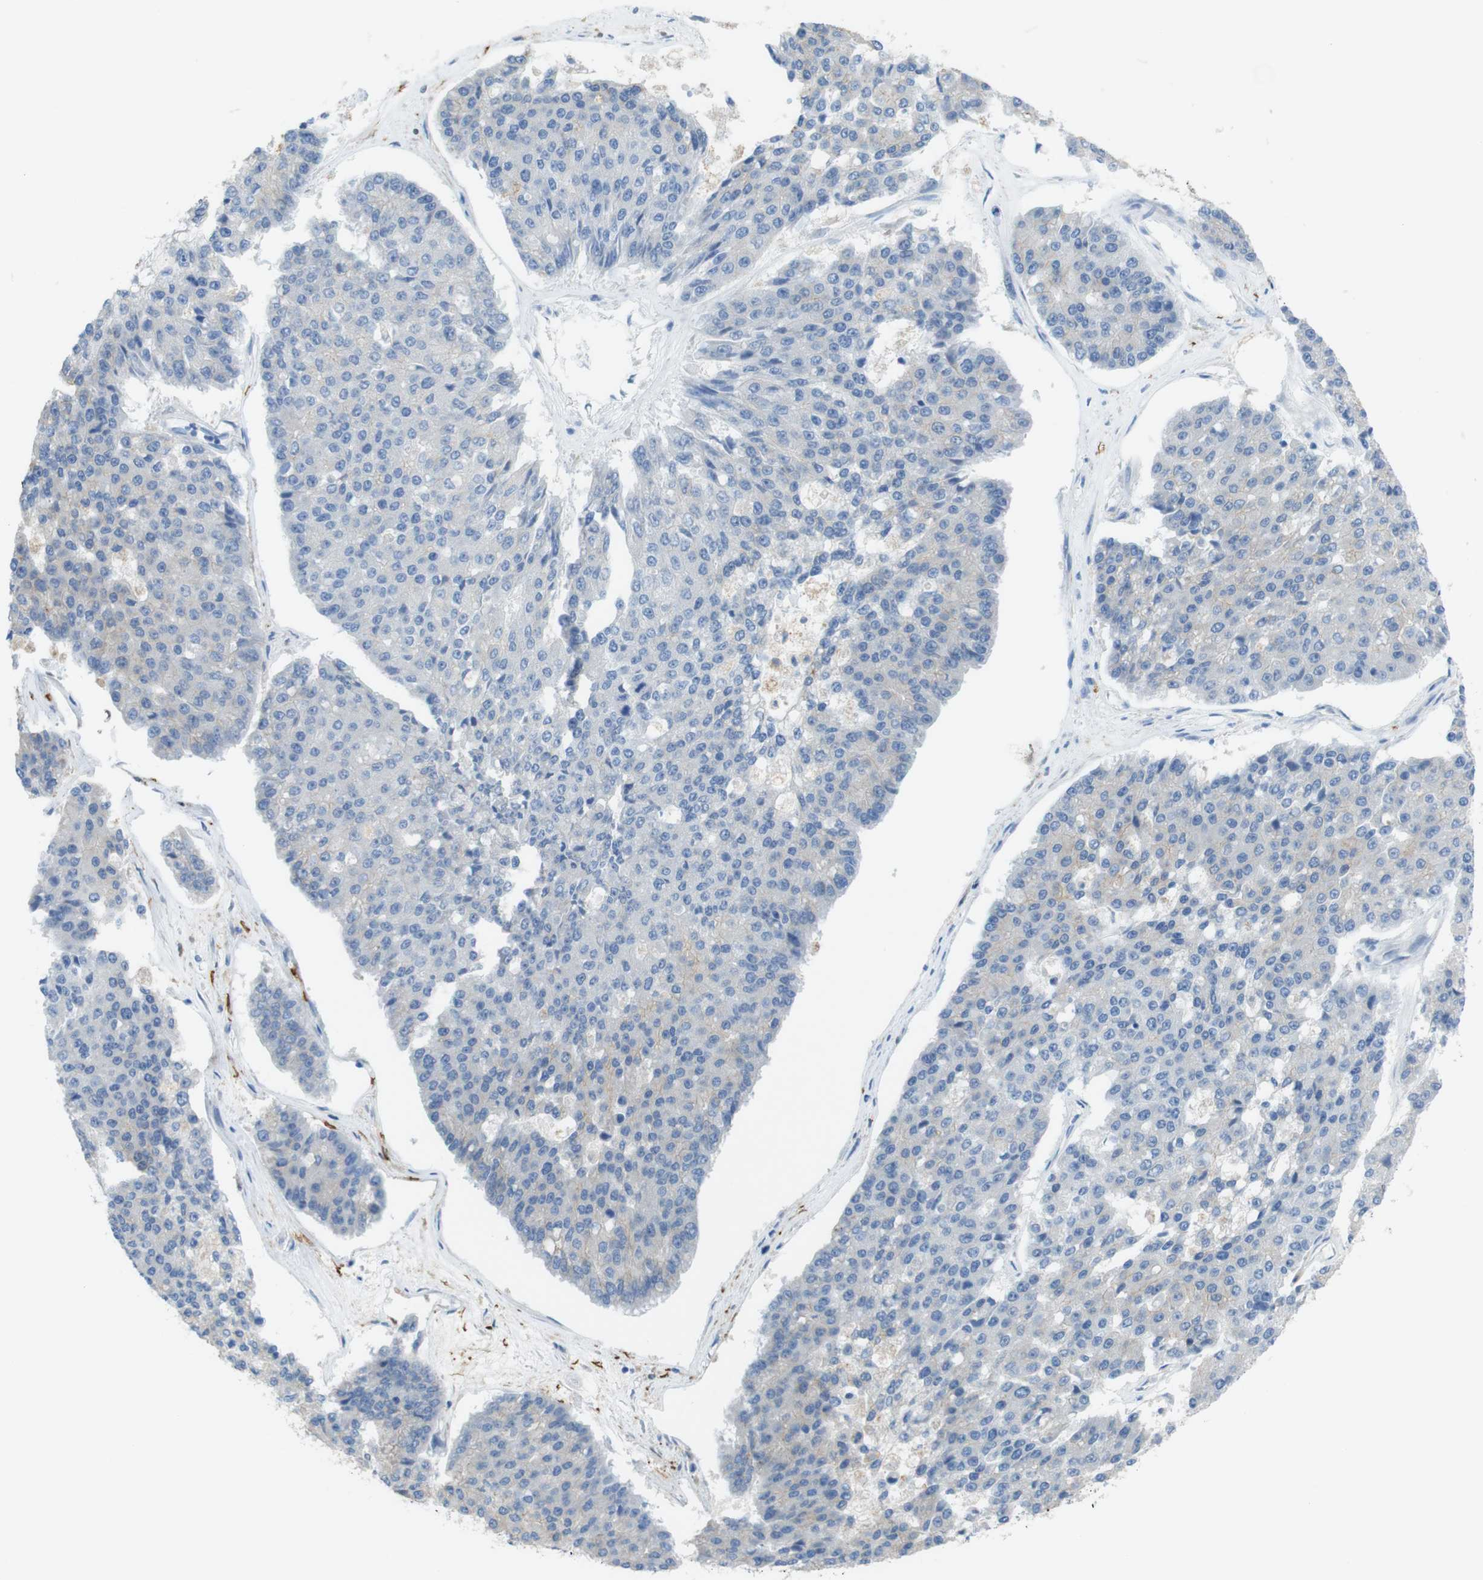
{"staining": {"intensity": "negative", "quantity": "none", "location": "none"}, "tissue": "pancreatic cancer", "cell_type": "Tumor cells", "image_type": "cancer", "snomed": [{"axis": "morphology", "description": "Adenocarcinoma, NOS"}, {"axis": "topography", "description": "Pancreas"}], "caption": "There is no significant staining in tumor cells of pancreatic cancer. (Stains: DAB immunohistochemistry with hematoxylin counter stain, Microscopy: brightfield microscopy at high magnification).", "gene": "CLMN", "patient": {"sex": "male", "age": 50}}